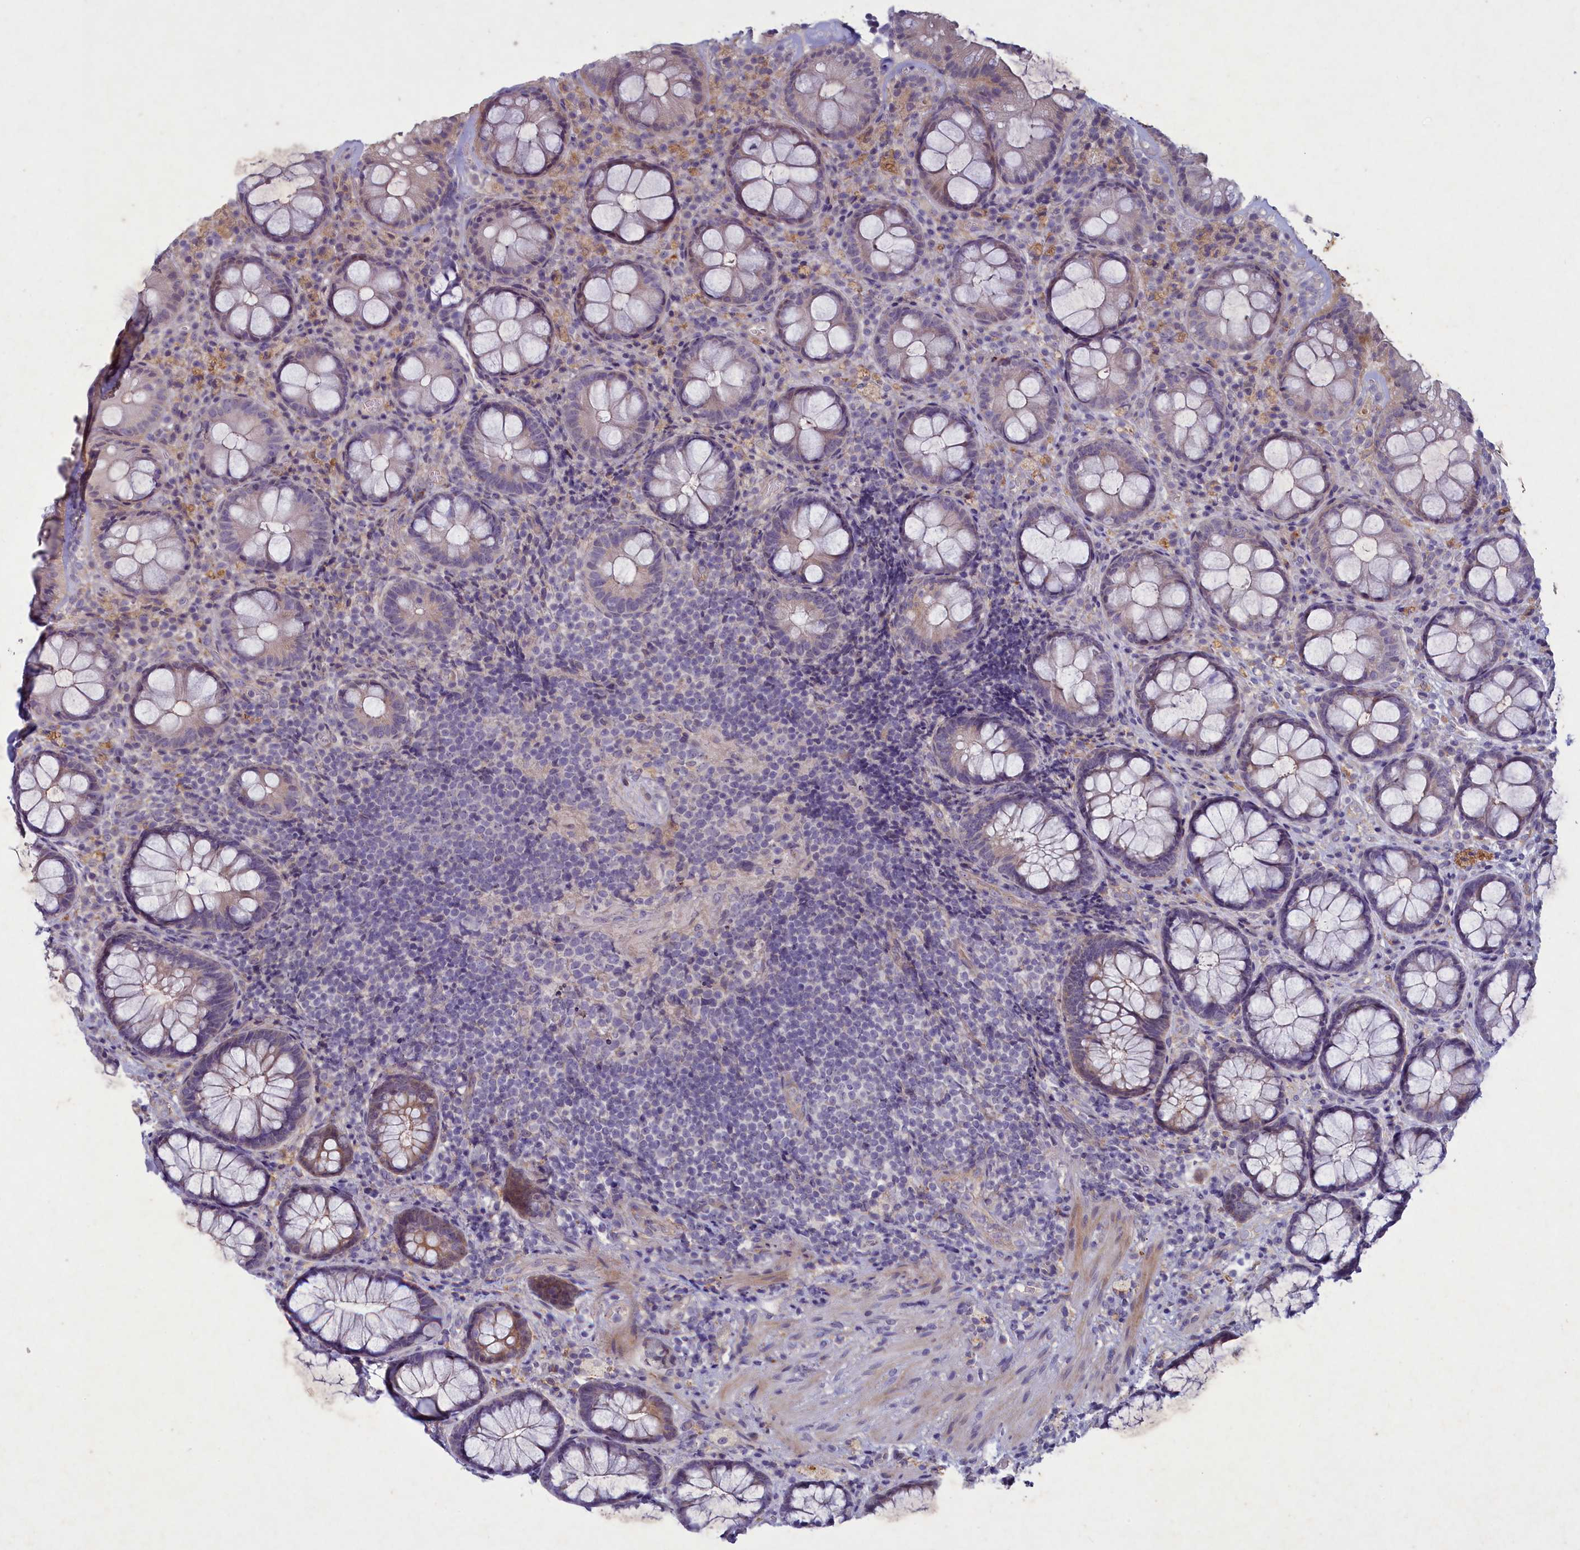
{"staining": {"intensity": "moderate", "quantity": "<25%", "location": "cytoplasmic/membranous"}, "tissue": "rectum", "cell_type": "Glandular cells", "image_type": "normal", "snomed": [{"axis": "morphology", "description": "Normal tissue, NOS"}, {"axis": "topography", "description": "Rectum"}], "caption": "Immunohistochemical staining of normal rectum shows <25% levels of moderate cytoplasmic/membranous protein staining in approximately <25% of glandular cells.", "gene": "PLEKHG6", "patient": {"sex": "male", "age": 83}}